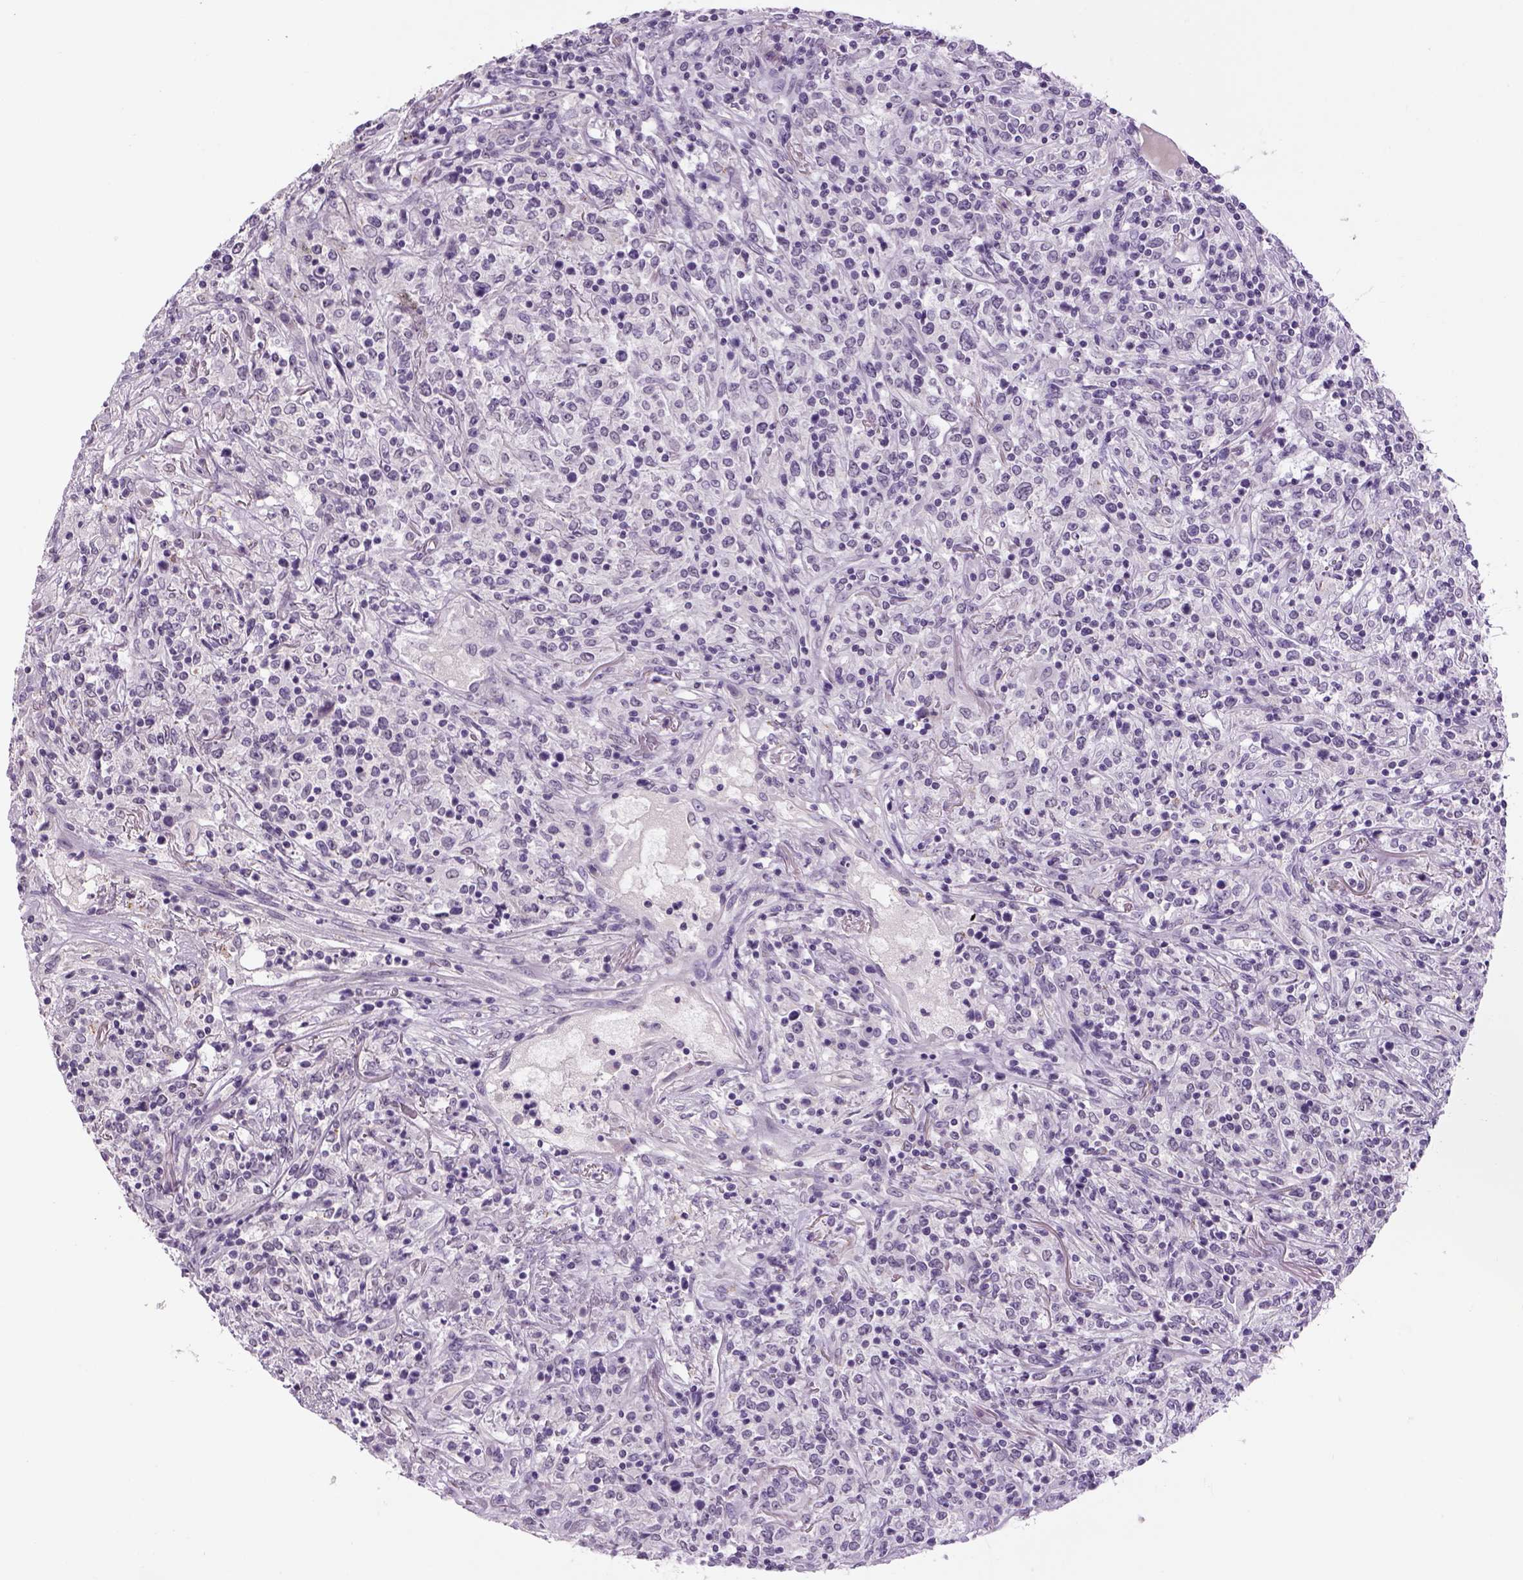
{"staining": {"intensity": "negative", "quantity": "none", "location": "none"}, "tissue": "lymphoma", "cell_type": "Tumor cells", "image_type": "cancer", "snomed": [{"axis": "morphology", "description": "Malignant lymphoma, non-Hodgkin's type, High grade"}, {"axis": "topography", "description": "Lung"}], "caption": "DAB (3,3'-diaminobenzidine) immunohistochemical staining of human high-grade malignant lymphoma, non-Hodgkin's type demonstrates no significant staining in tumor cells.", "gene": "DBH", "patient": {"sex": "male", "age": 79}}